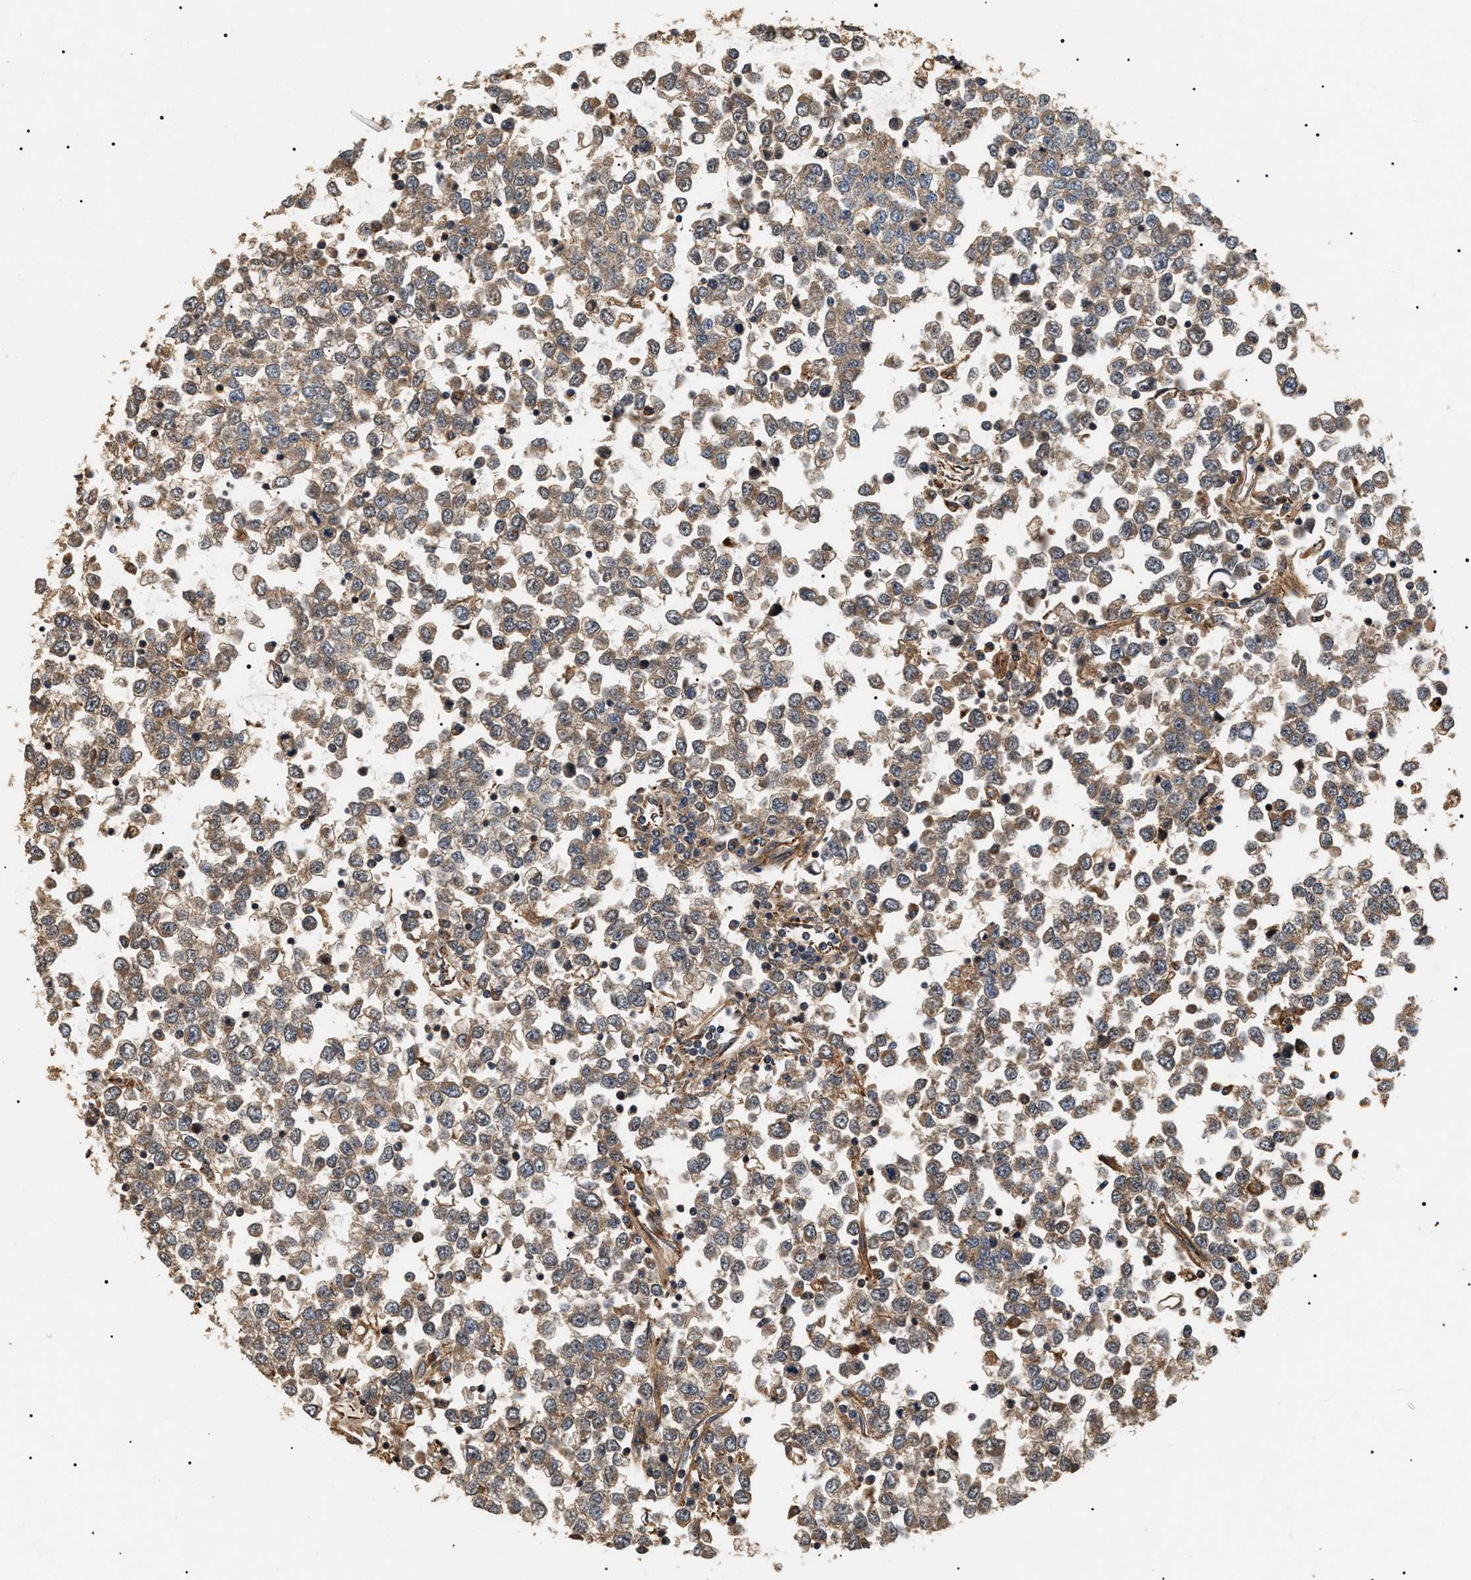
{"staining": {"intensity": "weak", "quantity": ">75%", "location": "cytoplasmic/membranous"}, "tissue": "testis cancer", "cell_type": "Tumor cells", "image_type": "cancer", "snomed": [{"axis": "morphology", "description": "Seminoma, NOS"}, {"axis": "topography", "description": "Testis"}], "caption": "A photomicrograph of human testis cancer (seminoma) stained for a protein exhibits weak cytoplasmic/membranous brown staining in tumor cells. Nuclei are stained in blue.", "gene": "ZBTB26", "patient": {"sex": "male", "age": 65}}